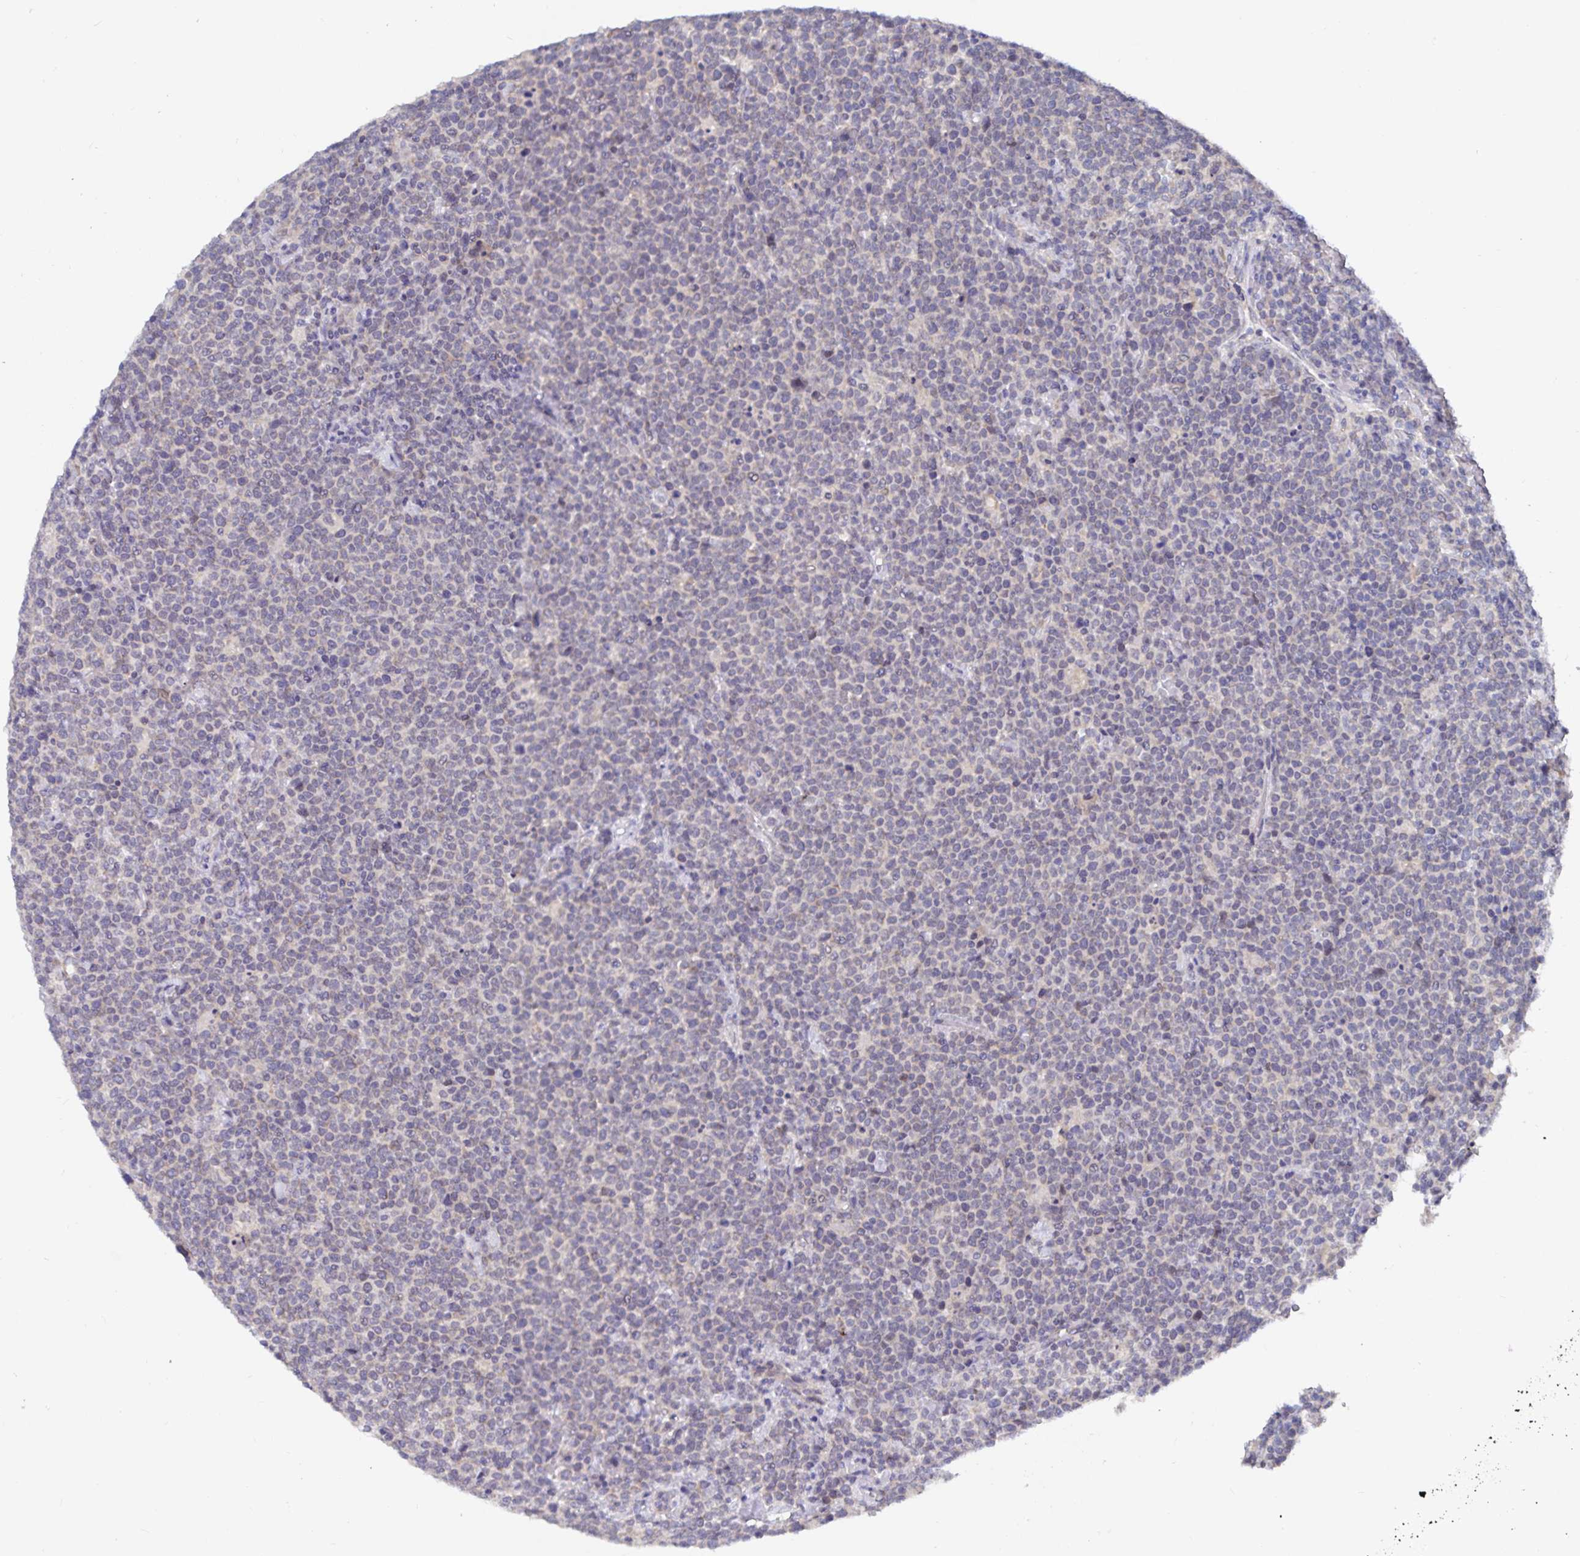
{"staining": {"intensity": "negative", "quantity": "none", "location": "none"}, "tissue": "lymphoma", "cell_type": "Tumor cells", "image_type": "cancer", "snomed": [{"axis": "morphology", "description": "Malignant lymphoma, non-Hodgkin's type, High grade"}, {"axis": "topography", "description": "Lymph node"}], "caption": "High power microscopy histopathology image of an immunohistochemistry histopathology image of lymphoma, revealing no significant expression in tumor cells.", "gene": "ZIK1", "patient": {"sex": "male", "age": 61}}